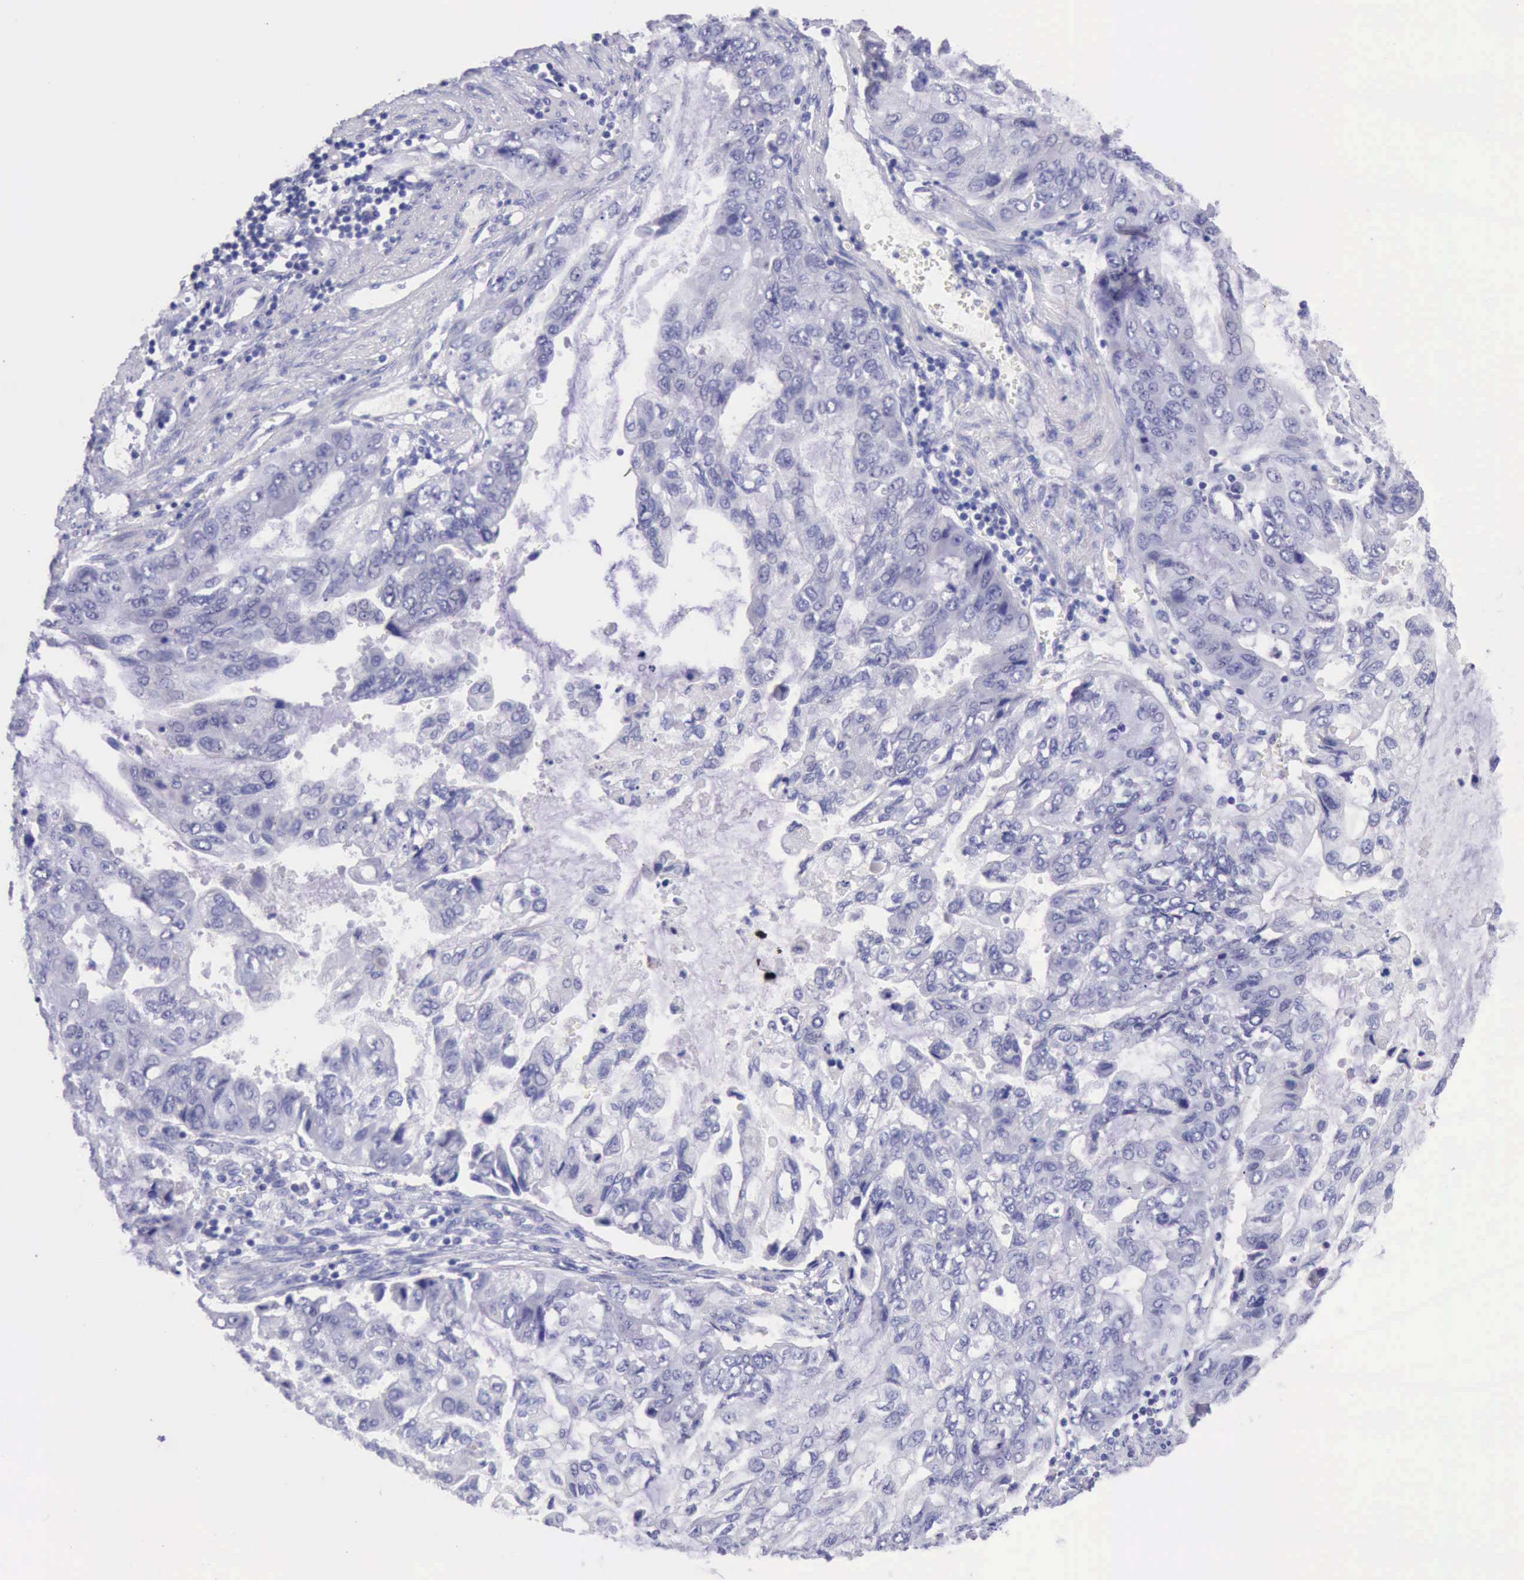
{"staining": {"intensity": "negative", "quantity": "none", "location": "none"}, "tissue": "stomach cancer", "cell_type": "Tumor cells", "image_type": "cancer", "snomed": [{"axis": "morphology", "description": "Adenocarcinoma, NOS"}, {"axis": "topography", "description": "Stomach, upper"}], "caption": "This is a micrograph of immunohistochemistry staining of stomach cancer (adenocarcinoma), which shows no staining in tumor cells. Nuclei are stained in blue.", "gene": "LRFN5", "patient": {"sex": "female", "age": 52}}